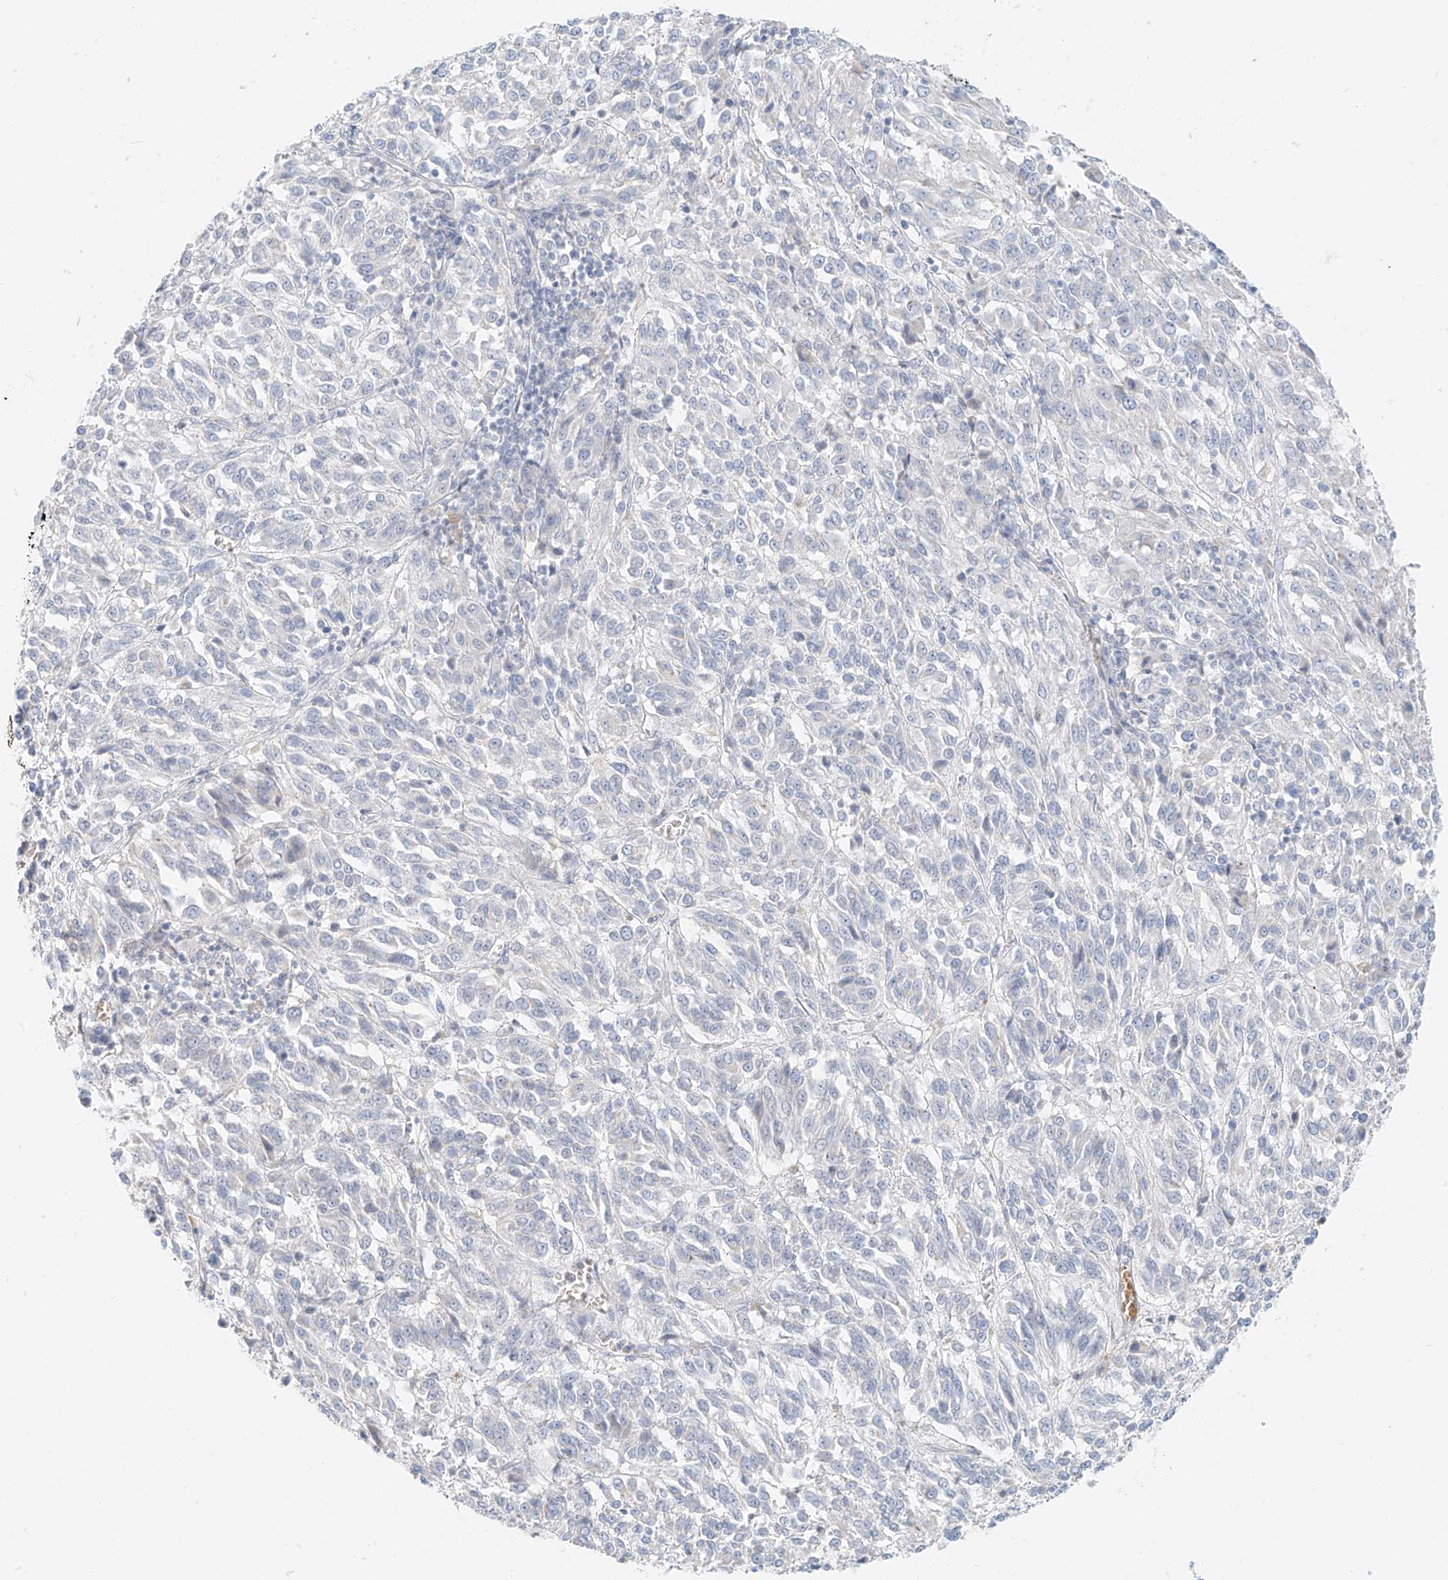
{"staining": {"intensity": "negative", "quantity": "none", "location": "none"}, "tissue": "melanoma", "cell_type": "Tumor cells", "image_type": "cancer", "snomed": [{"axis": "morphology", "description": "Malignant melanoma, Metastatic site"}, {"axis": "topography", "description": "Lung"}], "caption": "Tumor cells show no significant protein staining in melanoma.", "gene": "PGC", "patient": {"sex": "male", "age": 64}}